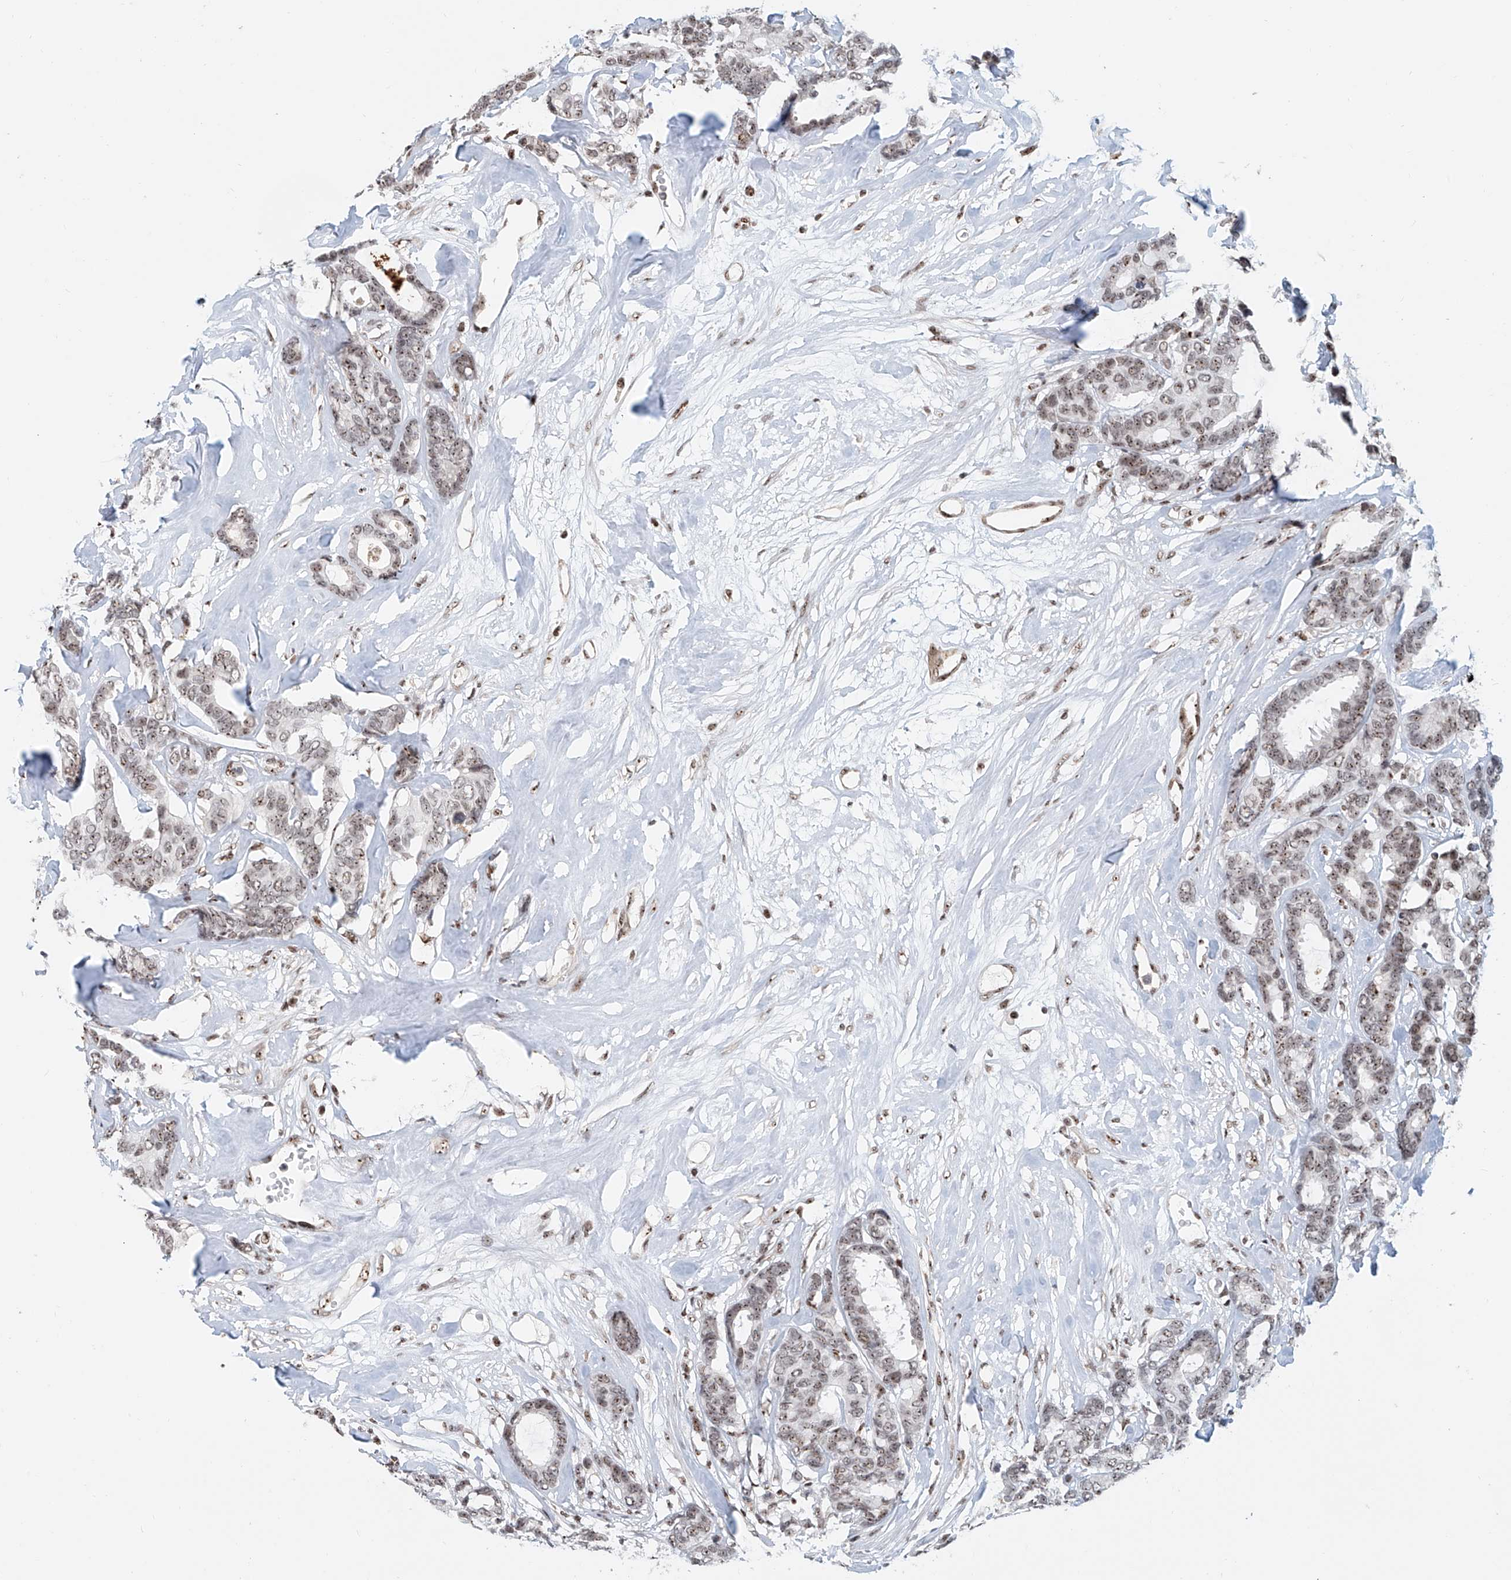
{"staining": {"intensity": "weak", "quantity": ">75%", "location": "nuclear"}, "tissue": "breast cancer", "cell_type": "Tumor cells", "image_type": "cancer", "snomed": [{"axis": "morphology", "description": "Duct carcinoma"}, {"axis": "topography", "description": "Breast"}], "caption": "Human breast cancer (invasive ductal carcinoma) stained for a protein (brown) exhibits weak nuclear positive positivity in about >75% of tumor cells.", "gene": "PRUNE2", "patient": {"sex": "female", "age": 87}}